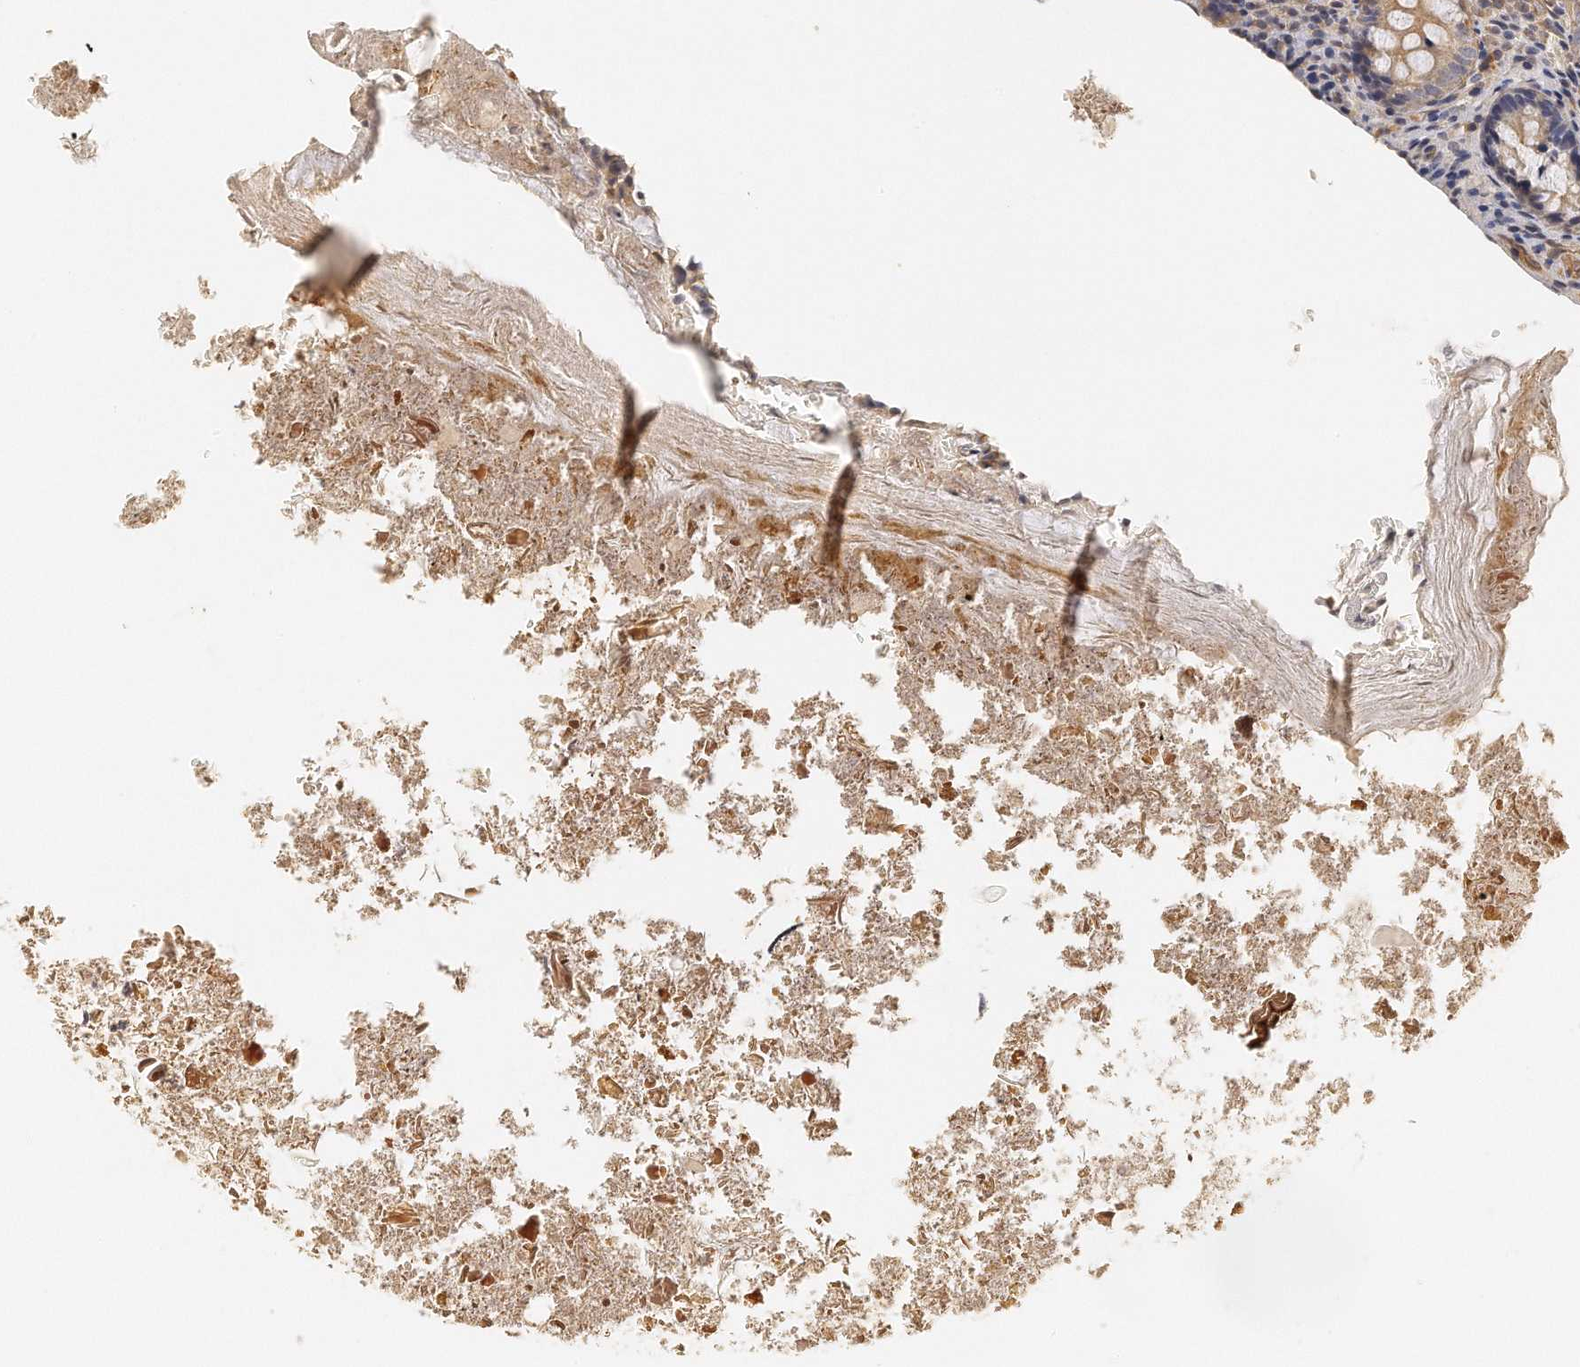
{"staining": {"intensity": "moderate", "quantity": ">75%", "location": "cytoplasmic/membranous"}, "tissue": "appendix", "cell_type": "Glandular cells", "image_type": "normal", "snomed": [{"axis": "morphology", "description": "Normal tissue, NOS"}, {"axis": "topography", "description": "Appendix"}], "caption": "This photomicrograph reveals IHC staining of benign human appendix, with medium moderate cytoplasmic/membranous staining in about >75% of glandular cells.", "gene": "CHST7", "patient": {"sex": "female", "age": 10}}